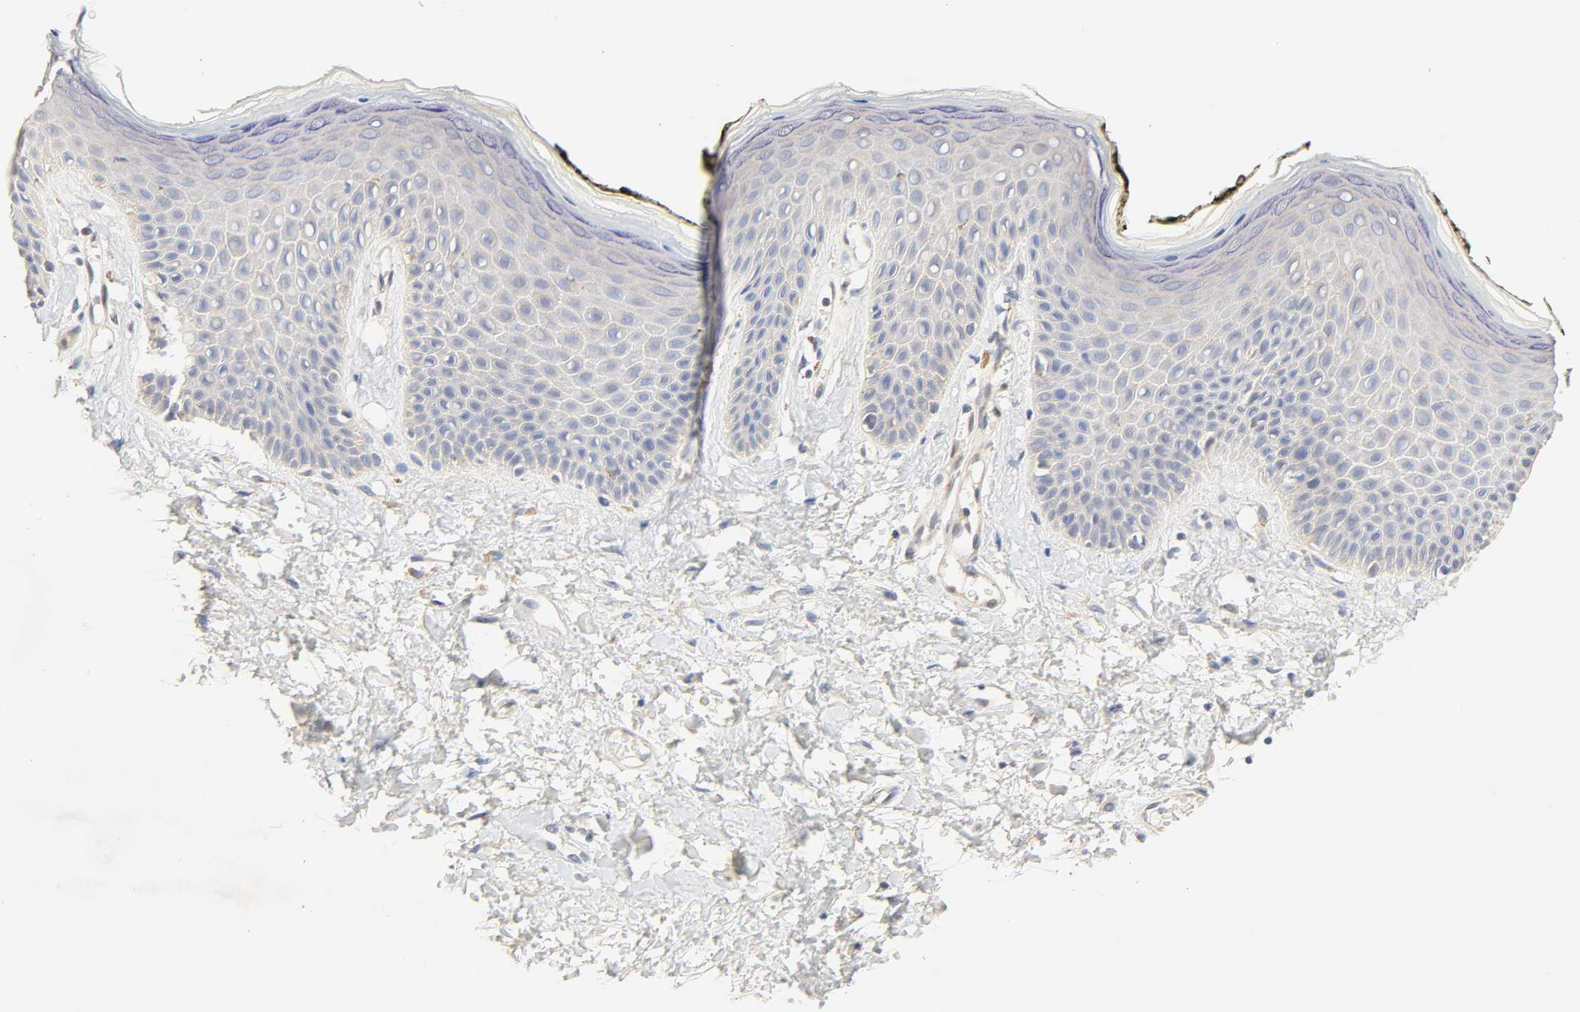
{"staining": {"intensity": "negative", "quantity": "none", "location": "none"}, "tissue": "skin", "cell_type": "Epidermal cells", "image_type": "normal", "snomed": [{"axis": "morphology", "description": "Normal tissue, NOS"}, {"axis": "morphology", "description": "Inflammation, NOS"}, {"axis": "topography", "description": "Vulva"}], "caption": "A high-resolution micrograph shows IHC staining of unremarkable skin, which displays no significant staining in epidermal cells.", "gene": "BORCS8", "patient": {"sex": "female", "age": 84}}